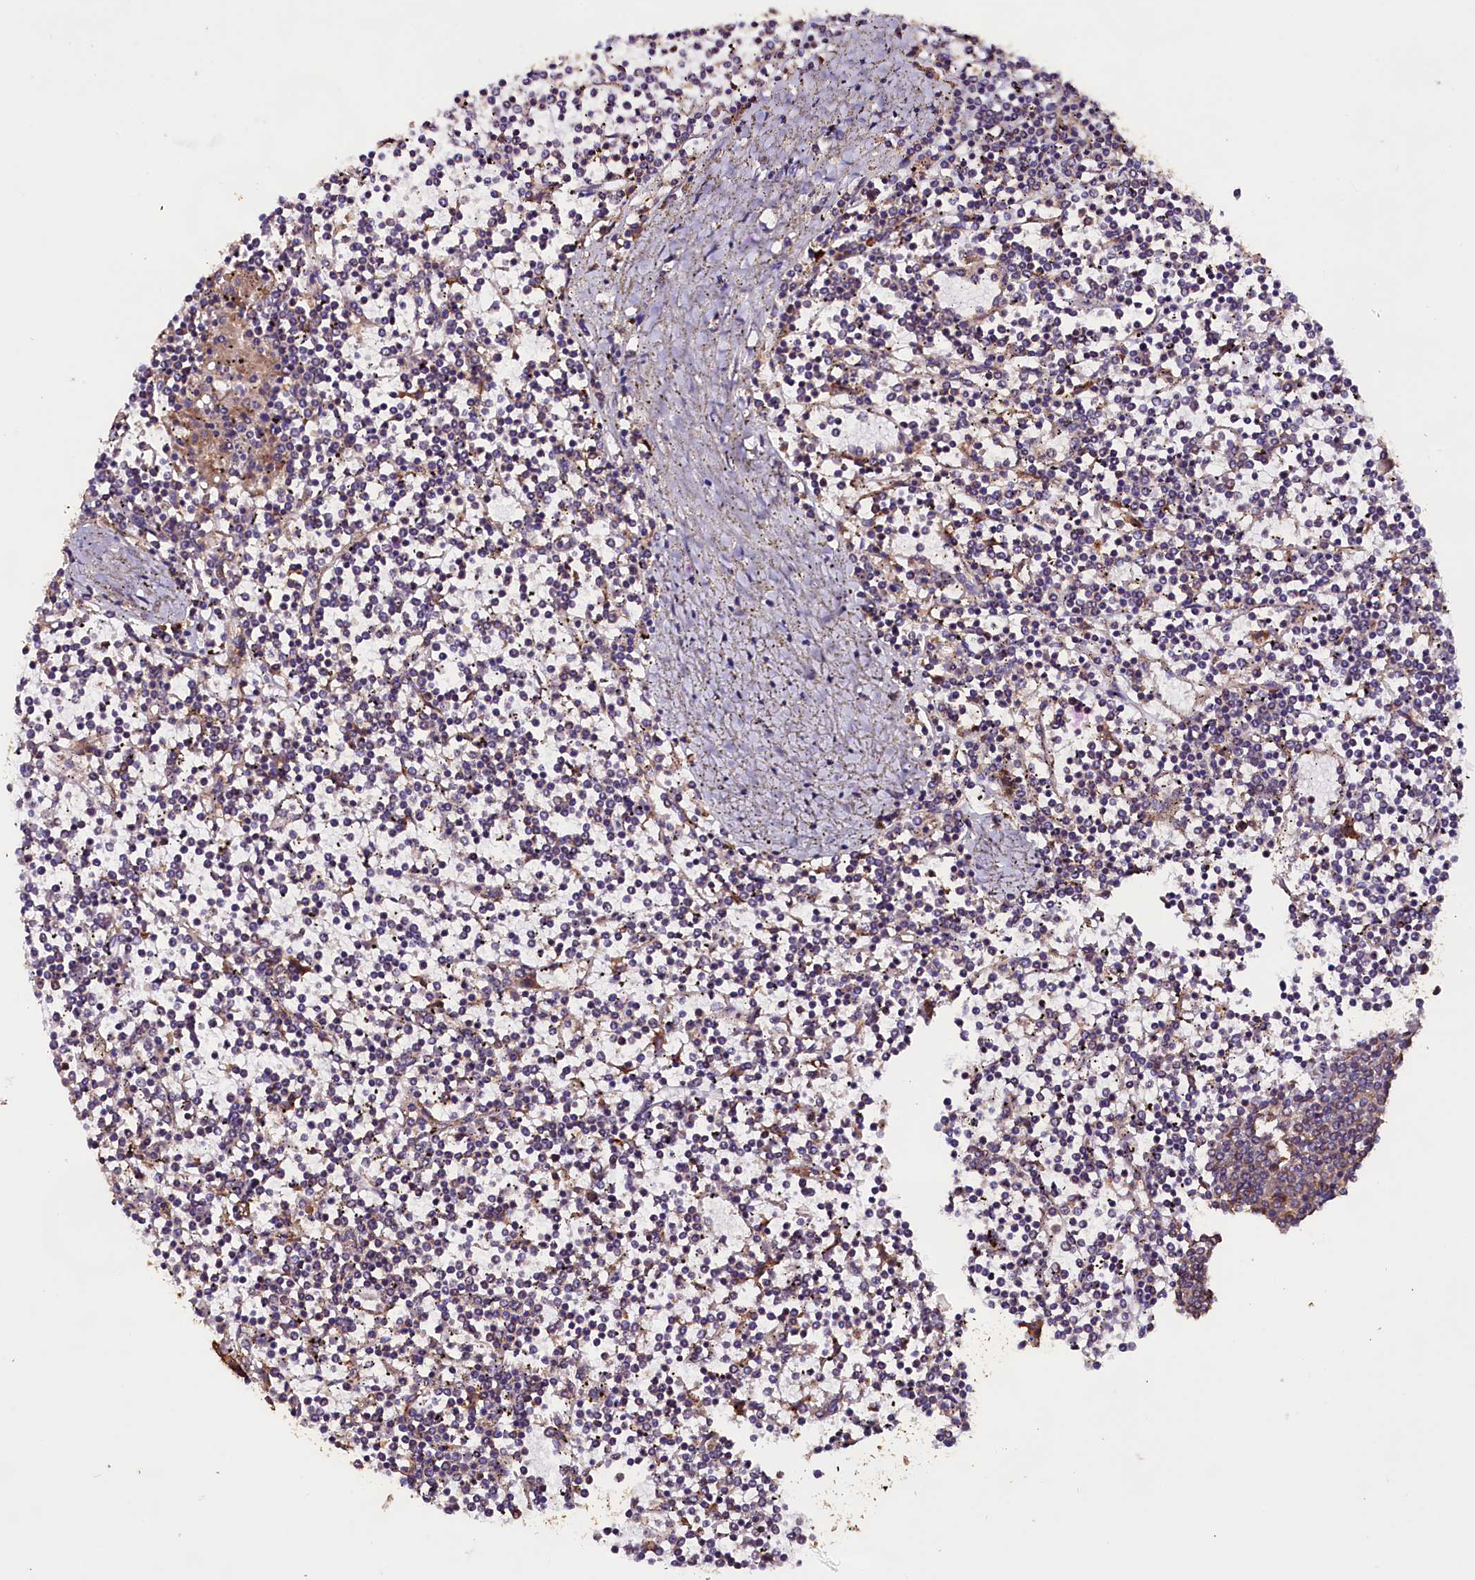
{"staining": {"intensity": "negative", "quantity": "none", "location": "none"}, "tissue": "lymphoma", "cell_type": "Tumor cells", "image_type": "cancer", "snomed": [{"axis": "morphology", "description": "Malignant lymphoma, non-Hodgkin's type, Low grade"}, {"axis": "topography", "description": "Spleen"}], "caption": "This is an immunohistochemistry (IHC) histopathology image of human lymphoma. There is no staining in tumor cells.", "gene": "ENKD1", "patient": {"sex": "female", "age": 19}}